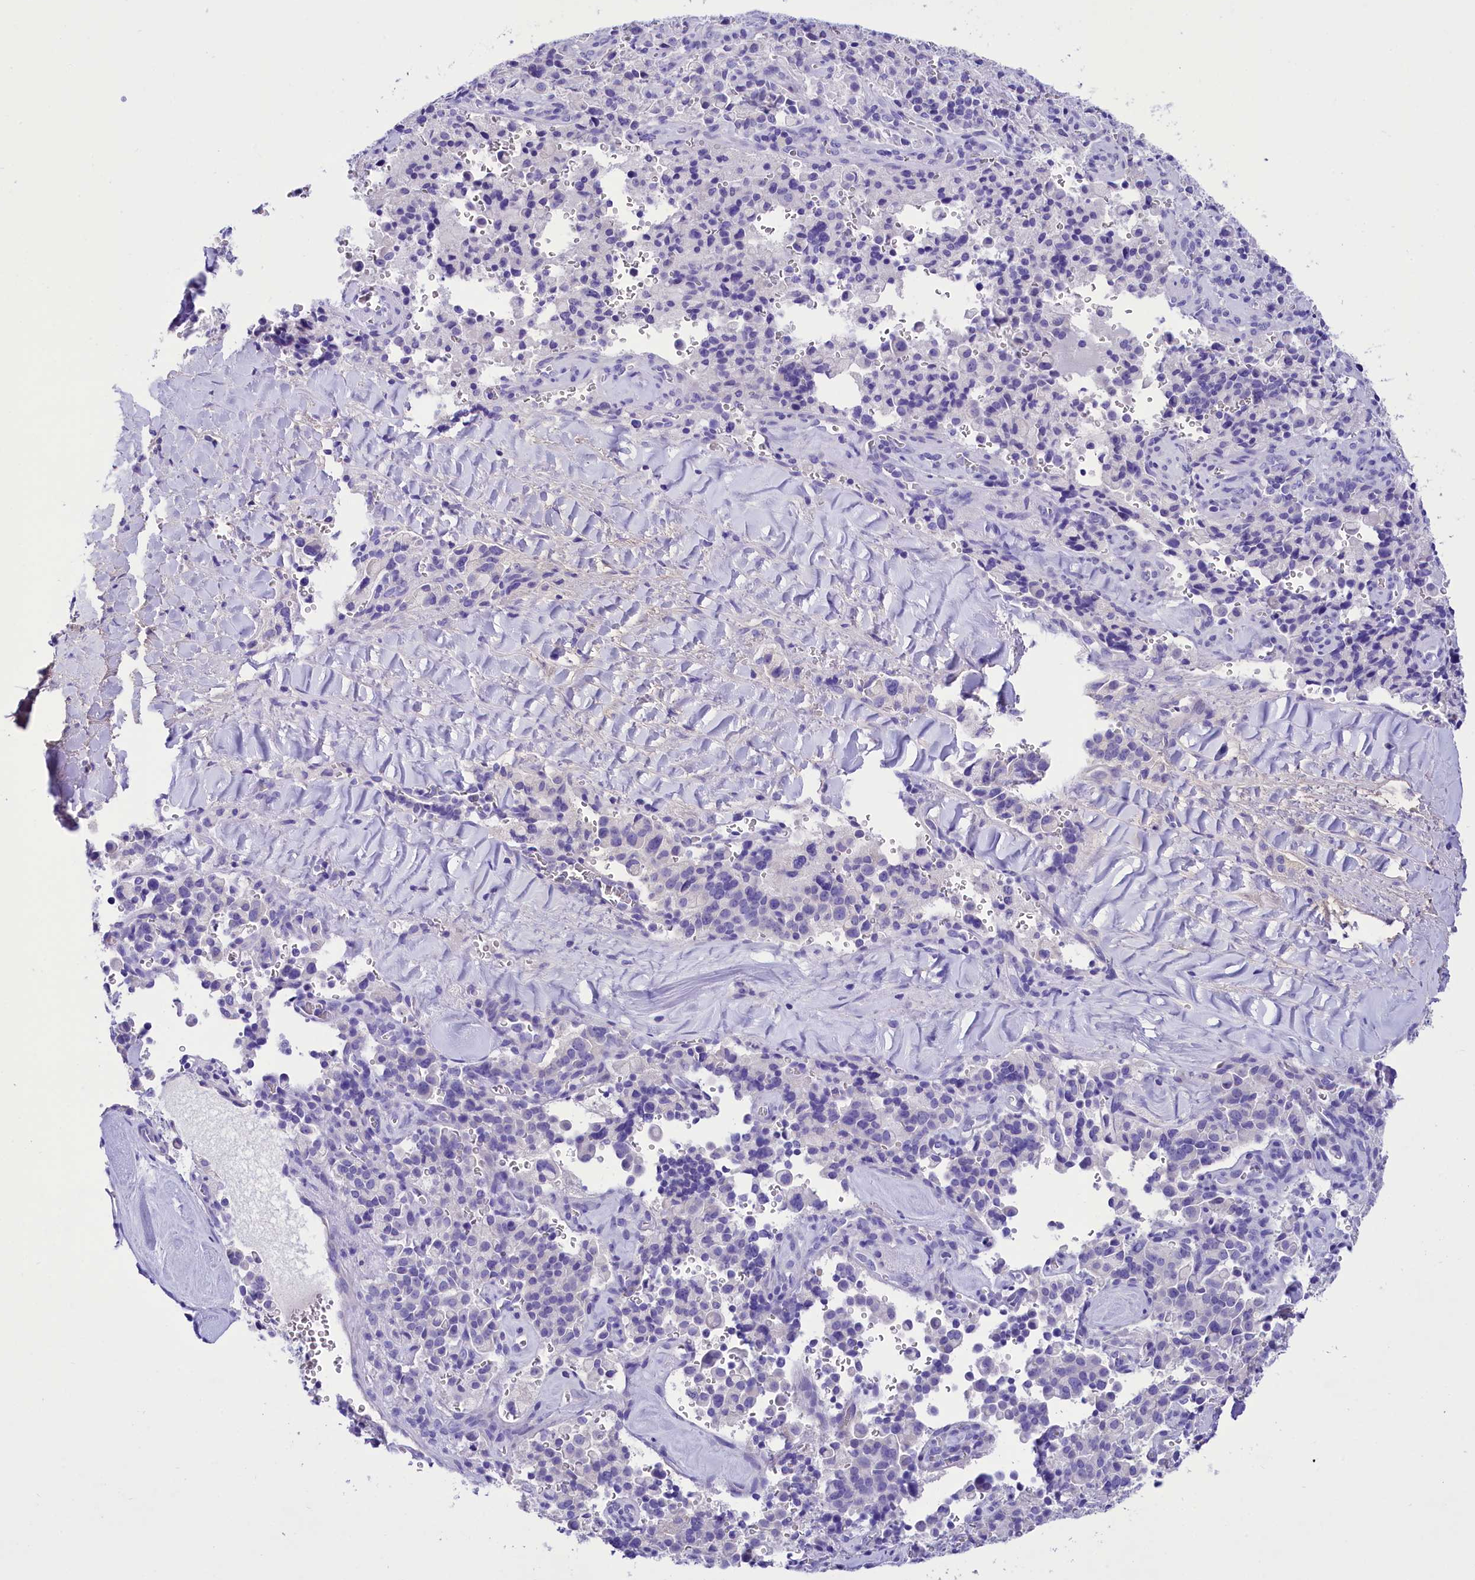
{"staining": {"intensity": "negative", "quantity": "none", "location": "none"}, "tissue": "pancreatic cancer", "cell_type": "Tumor cells", "image_type": "cancer", "snomed": [{"axis": "morphology", "description": "Adenocarcinoma, NOS"}, {"axis": "topography", "description": "Pancreas"}], "caption": "Micrograph shows no protein staining in tumor cells of pancreatic cancer (adenocarcinoma) tissue. (Stains: DAB IHC with hematoxylin counter stain, Microscopy: brightfield microscopy at high magnification).", "gene": "TTC36", "patient": {"sex": "male", "age": 65}}